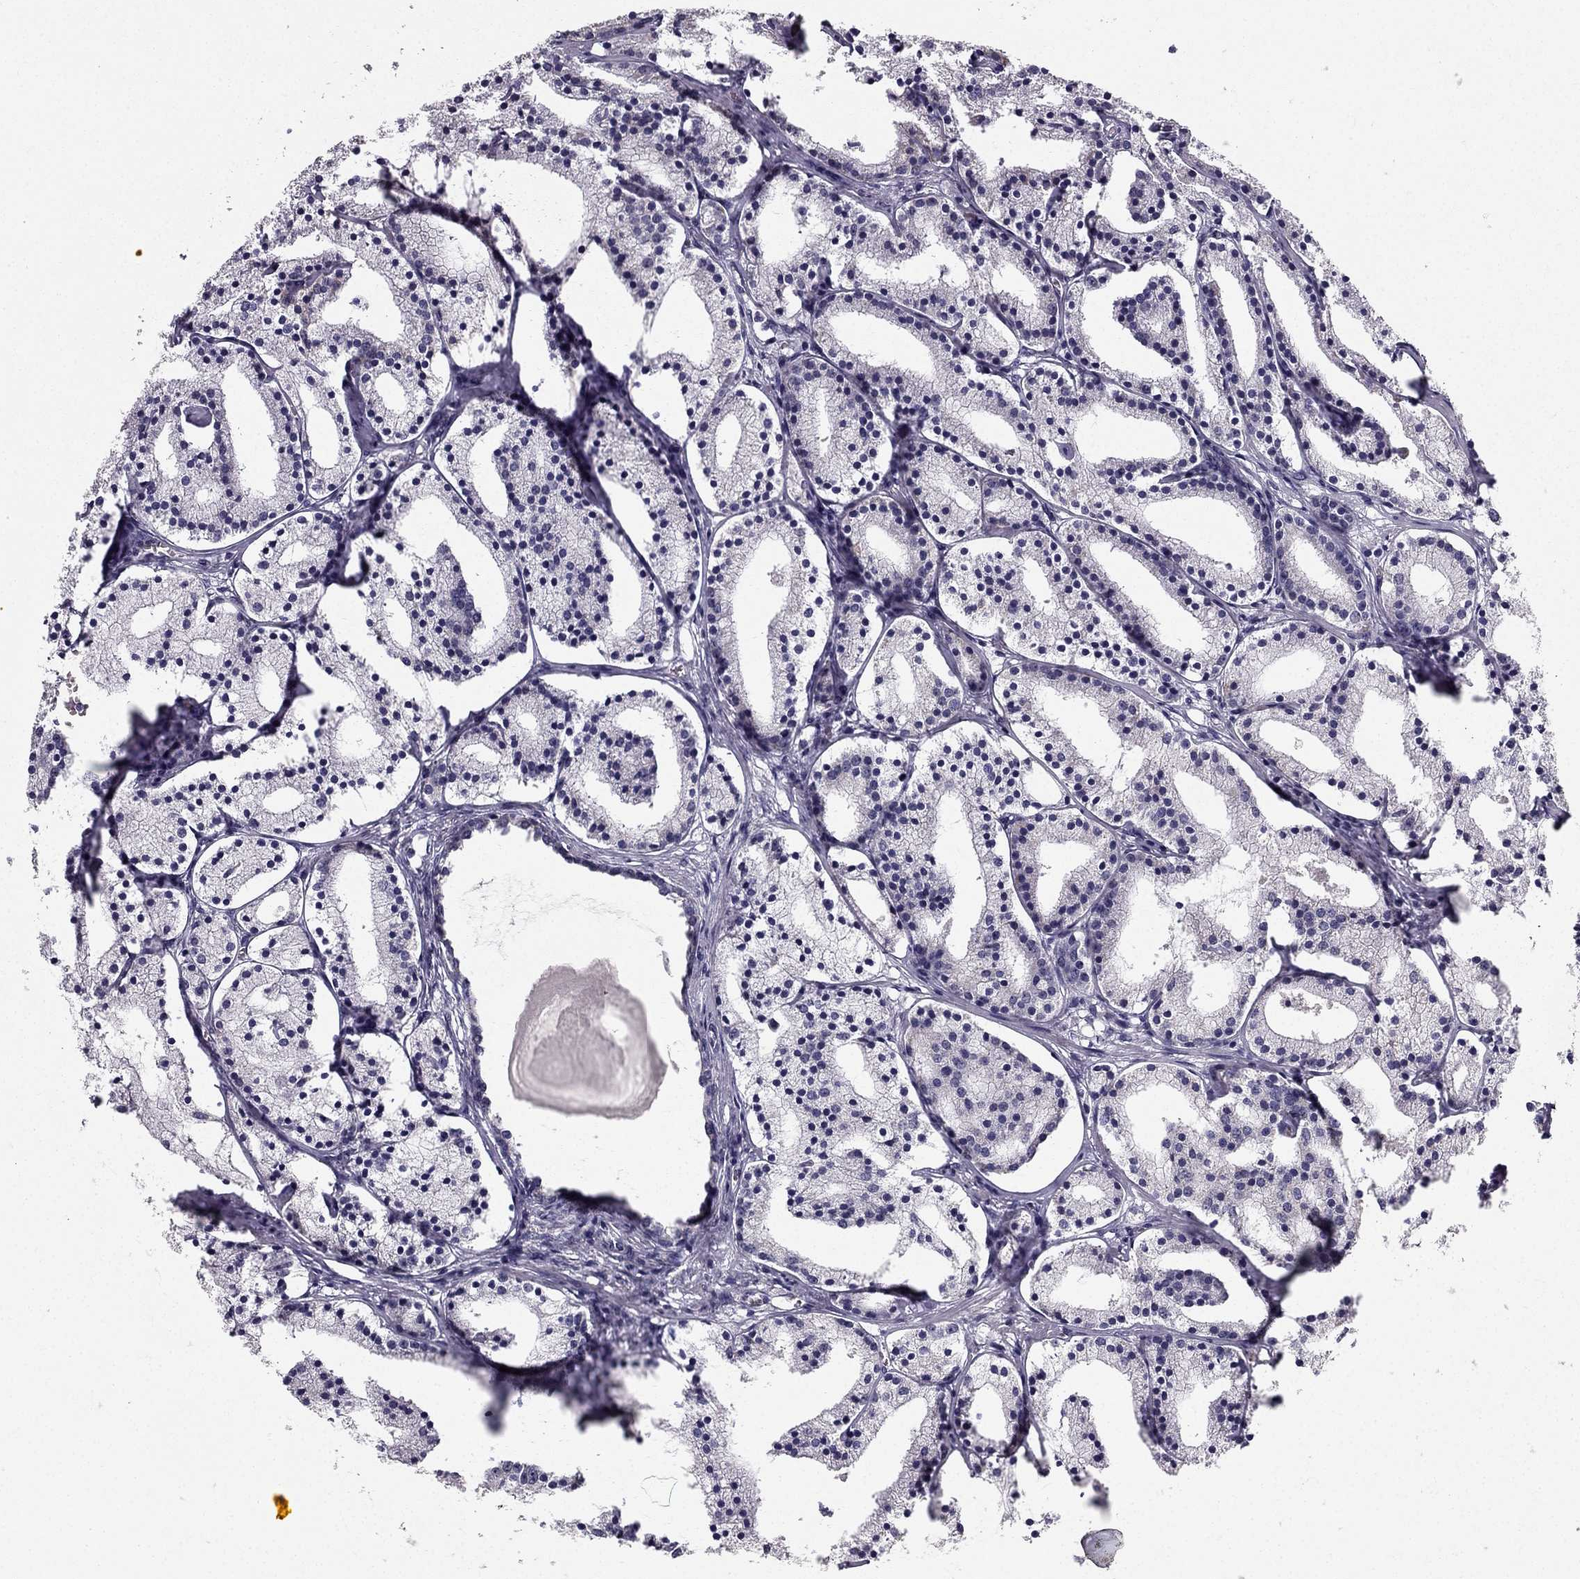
{"staining": {"intensity": "negative", "quantity": "none", "location": "none"}, "tissue": "prostate cancer", "cell_type": "Tumor cells", "image_type": "cancer", "snomed": [{"axis": "morphology", "description": "Adenocarcinoma, NOS"}, {"axis": "topography", "description": "Prostate"}], "caption": "The histopathology image exhibits no significant positivity in tumor cells of prostate cancer (adenocarcinoma).", "gene": "TSPYL5", "patient": {"sex": "male", "age": 69}}